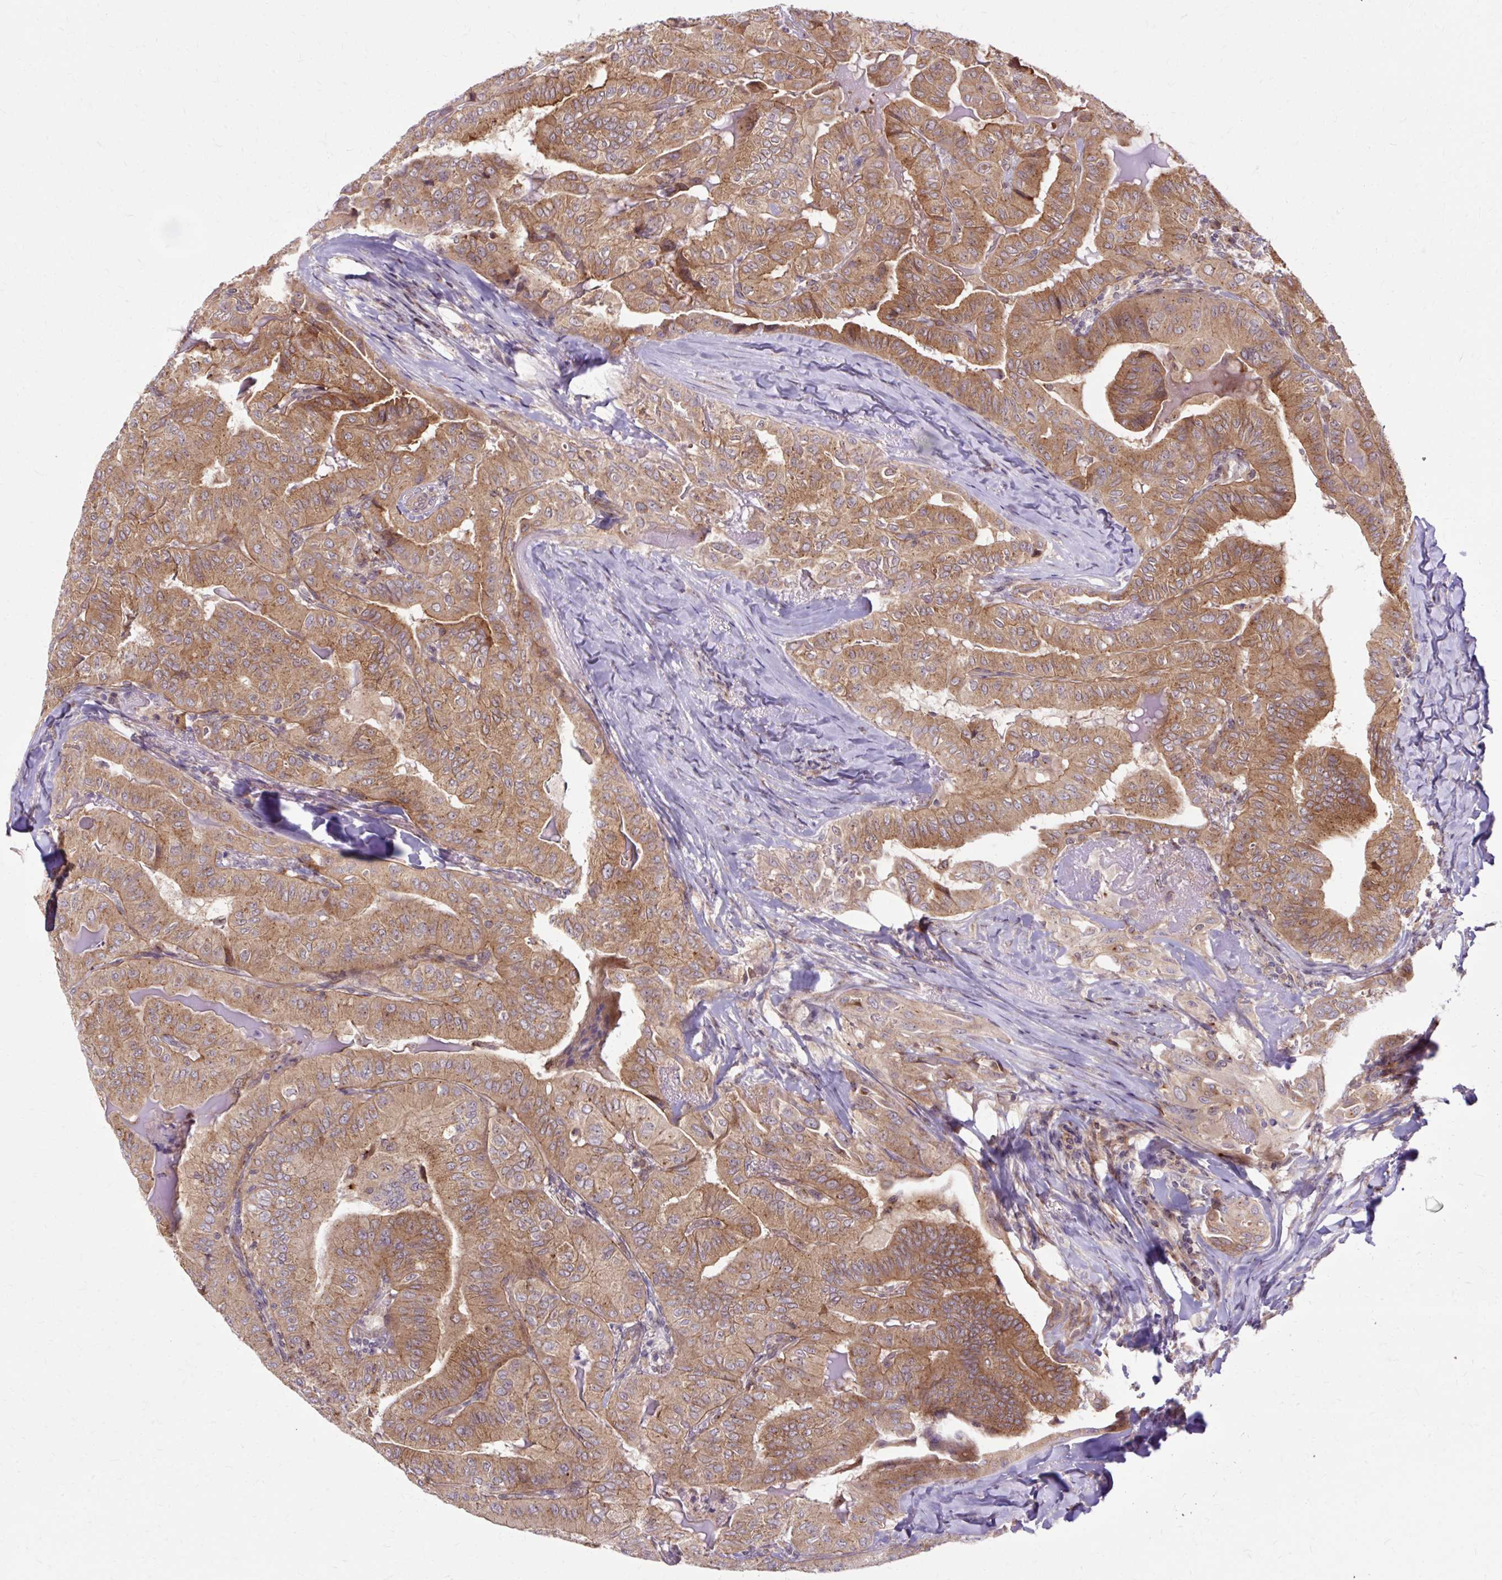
{"staining": {"intensity": "moderate", "quantity": ">75%", "location": "cytoplasmic/membranous"}, "tissue": "thyroid cancer", "cell_type": "Tumor cells", "image_type": "cancer", "snomed": [{"axis": "morphology", "description": "Papillary adenocarcinoma, NOS"}, {"axis": "topography", "description": "Thyroid gland"}], "caption": "Thyroid cancer (papillary adenocarcinoma) stained for a protein (brown) exhibits moderate cytoplasmic/membranous positive positivity in about >75% of tumor cells.", "gene": "MZT2B", "patient": {"sex": "female", "age": 68}}